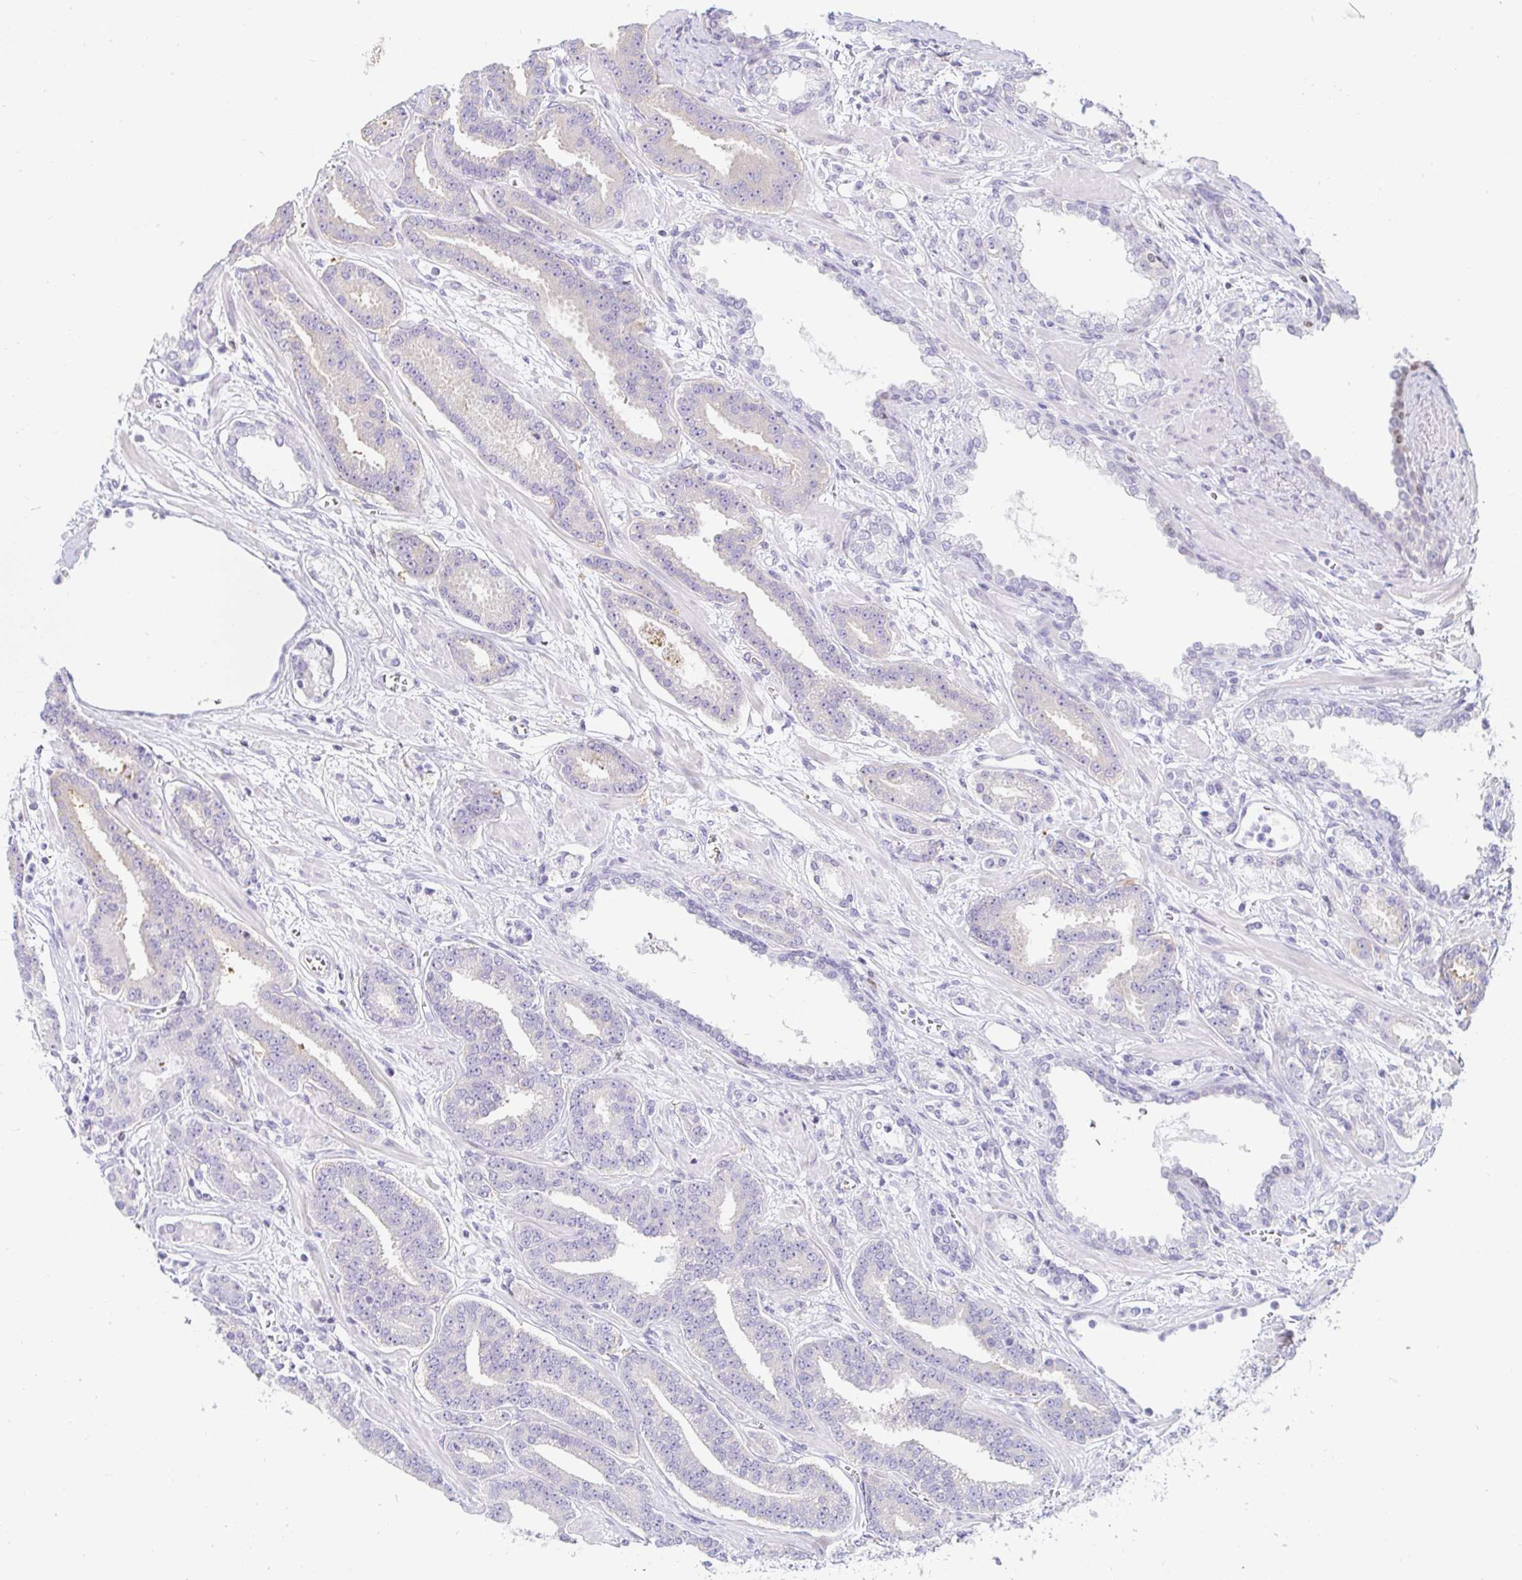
{"staining": {"intensity": "negative", "quantity": "none", "location": "none"}, "tissue": "prostate cancer", "cell_type": "Tumor cells", "image_type": "cancer", "snomed": [{"axis": "morphology", "description": "Adenocarcinoma, High grade"}, {"axis": "topography", "description": "Prostate"}], "caption": "IHC of adenocarcinoma (high-grade) (prostate) exhibits no positivity in tumor cells.", "gene": "CAPSL", "patient": {"sex": "male", "age": 60}}